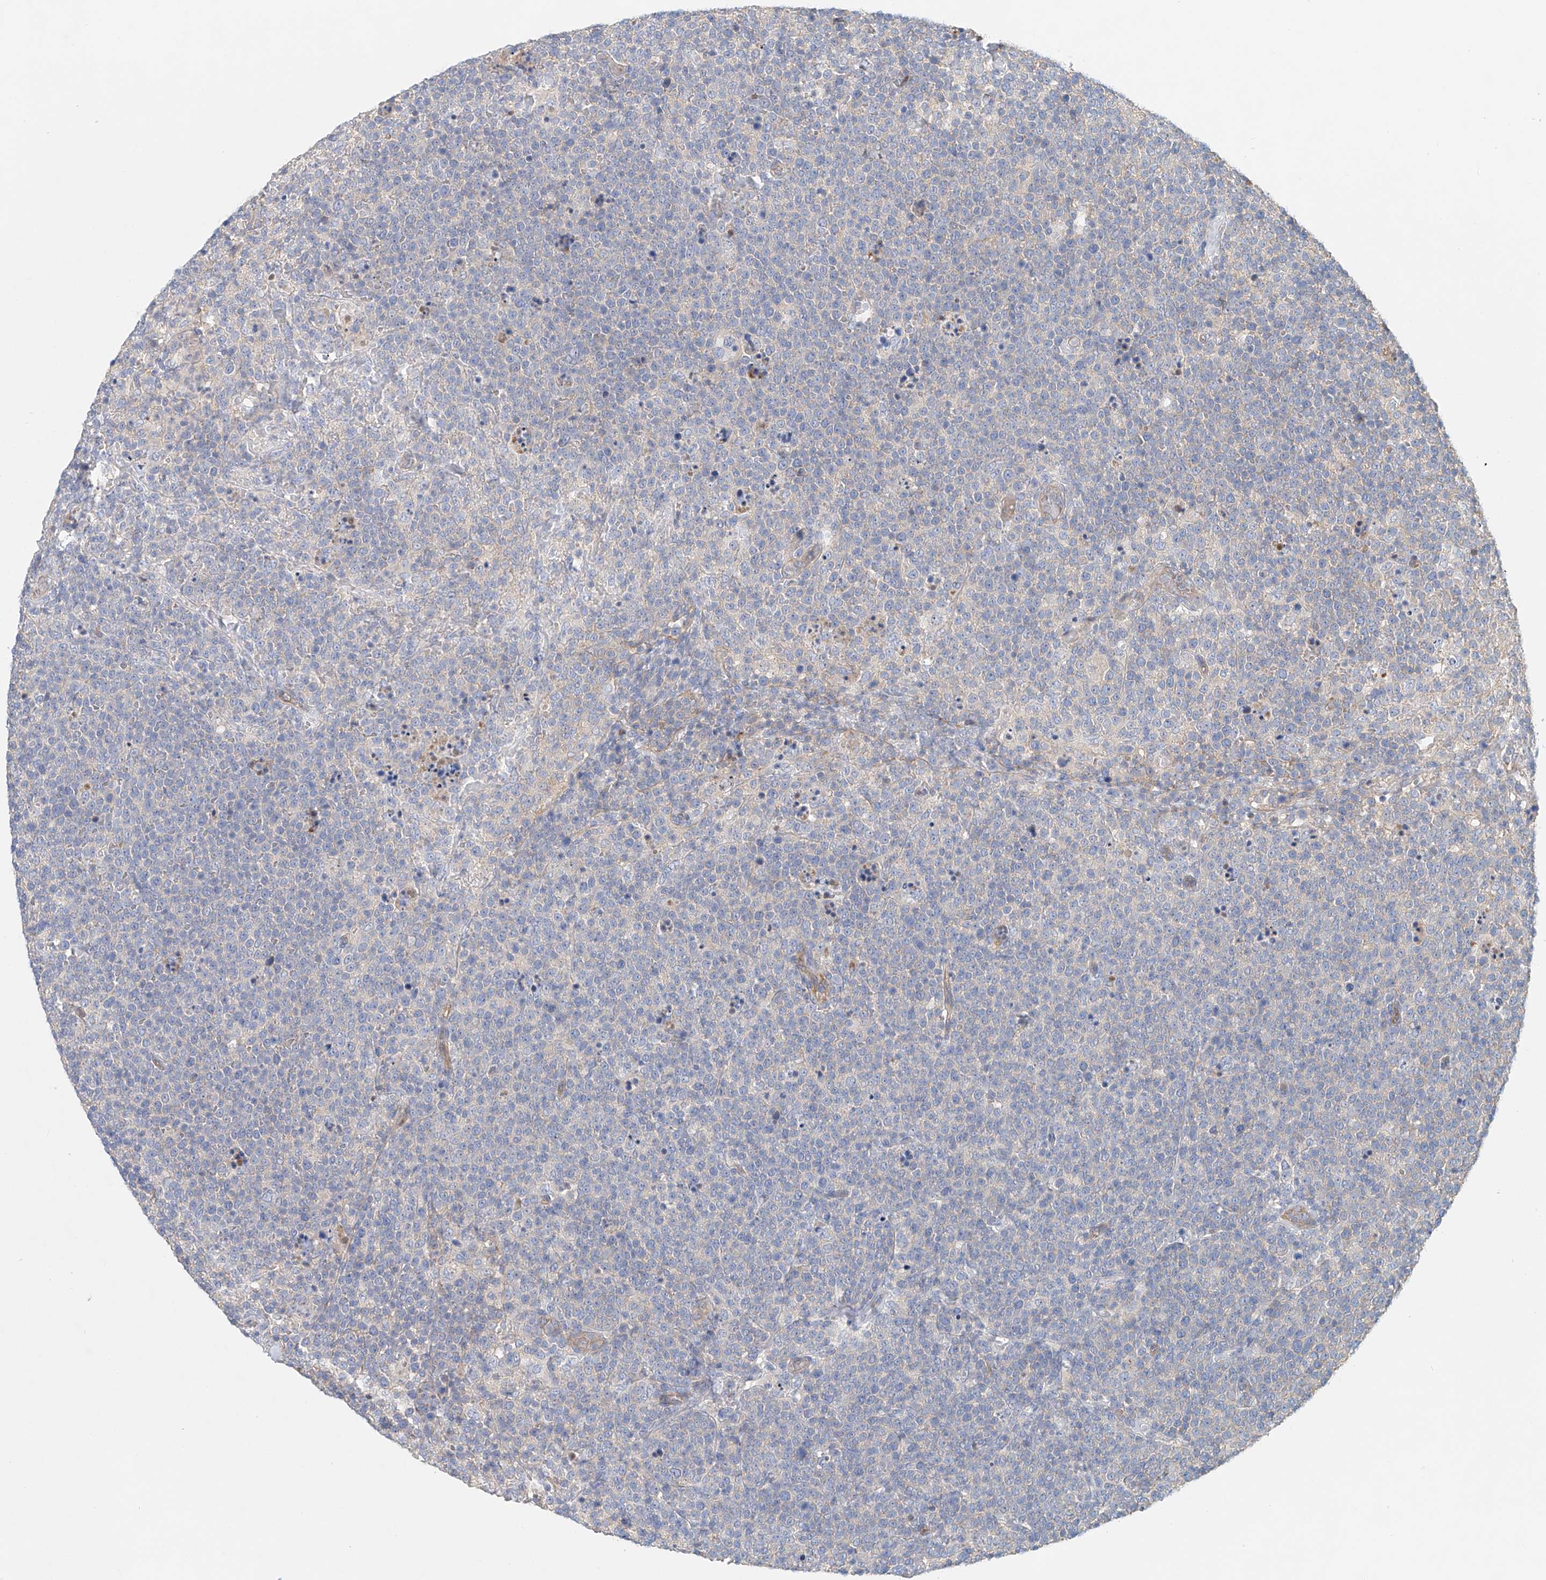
{"staining": {"intensity": "negative", "quantity": "none", "location": "none"}, "tissue": "lymphoma", "cell_type": "Tumor cells", "image_type": "cancer", "snomed": [{"axis": "morphology", "description": "Malignant lymphoma, non-Hodgkin's type, High grade"}, {"axis": "topography", "description": "Lymph node"}], "caption": "The immunohistochemistry photomicrograph has no significant expression in tumor cells of lymphoma tissue.", "gene": "FRYL", "patient": {"sex": "male", "age": 61}}